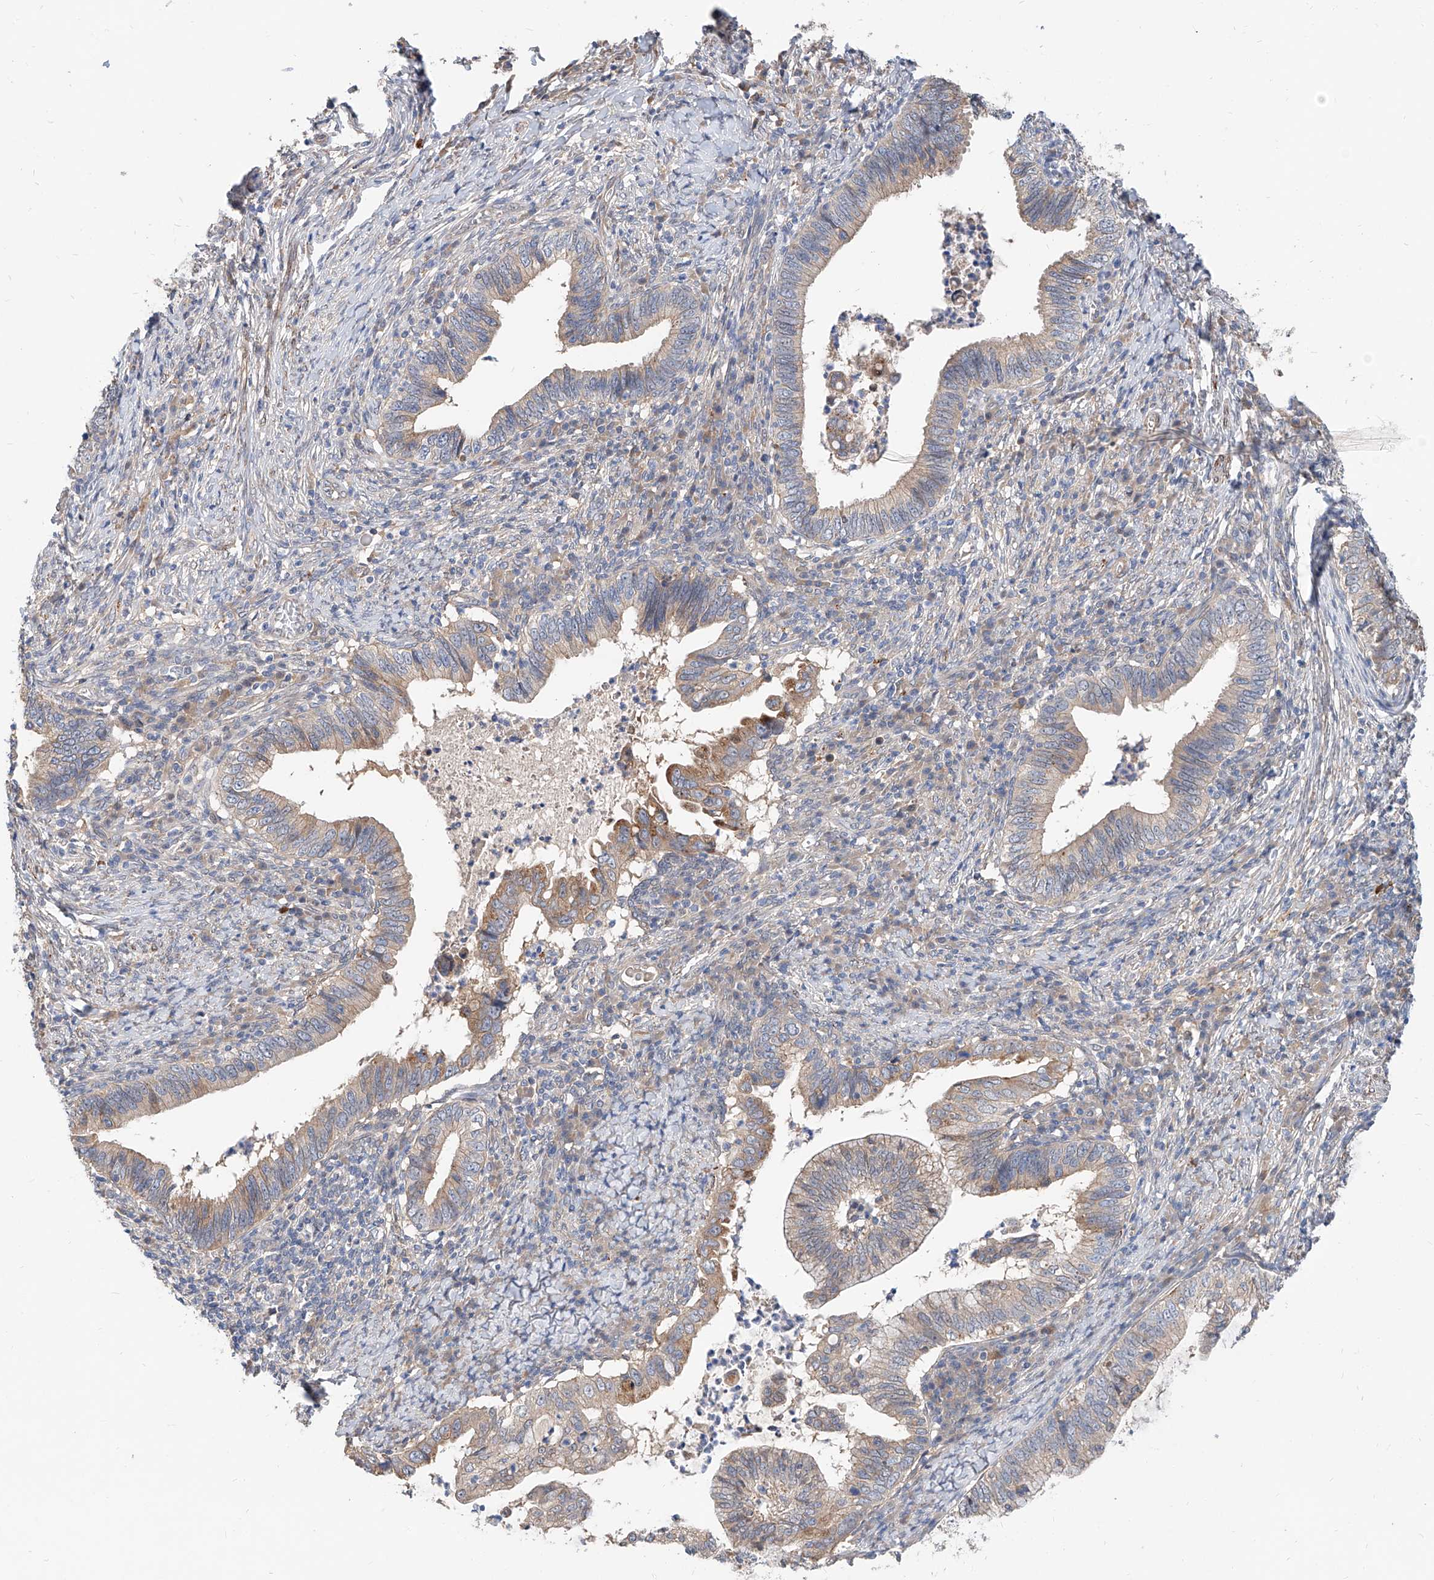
{"staining": {"intensity": "weak", "quantity": ">75%", "location": "cytoplasmic/membranous"}, "tissue": "cervical cancer", "cell_type": "Tumor cells", "image_type": "cancer", "snomed": [{"axis": "morphology", "description": "Adenocarcinoma, NOS"}, {"axis": "topography", "description": "Cervix"}], "caption": "Immunohistochemistry (IHC) of human adenocarcinoma (cervical) shows low levels of weak cytoplasmic/membranous positivity in about >75% of tumor cells.", "gene": "MAGEE2", "patient": {"sex": "female", "age": 36}}